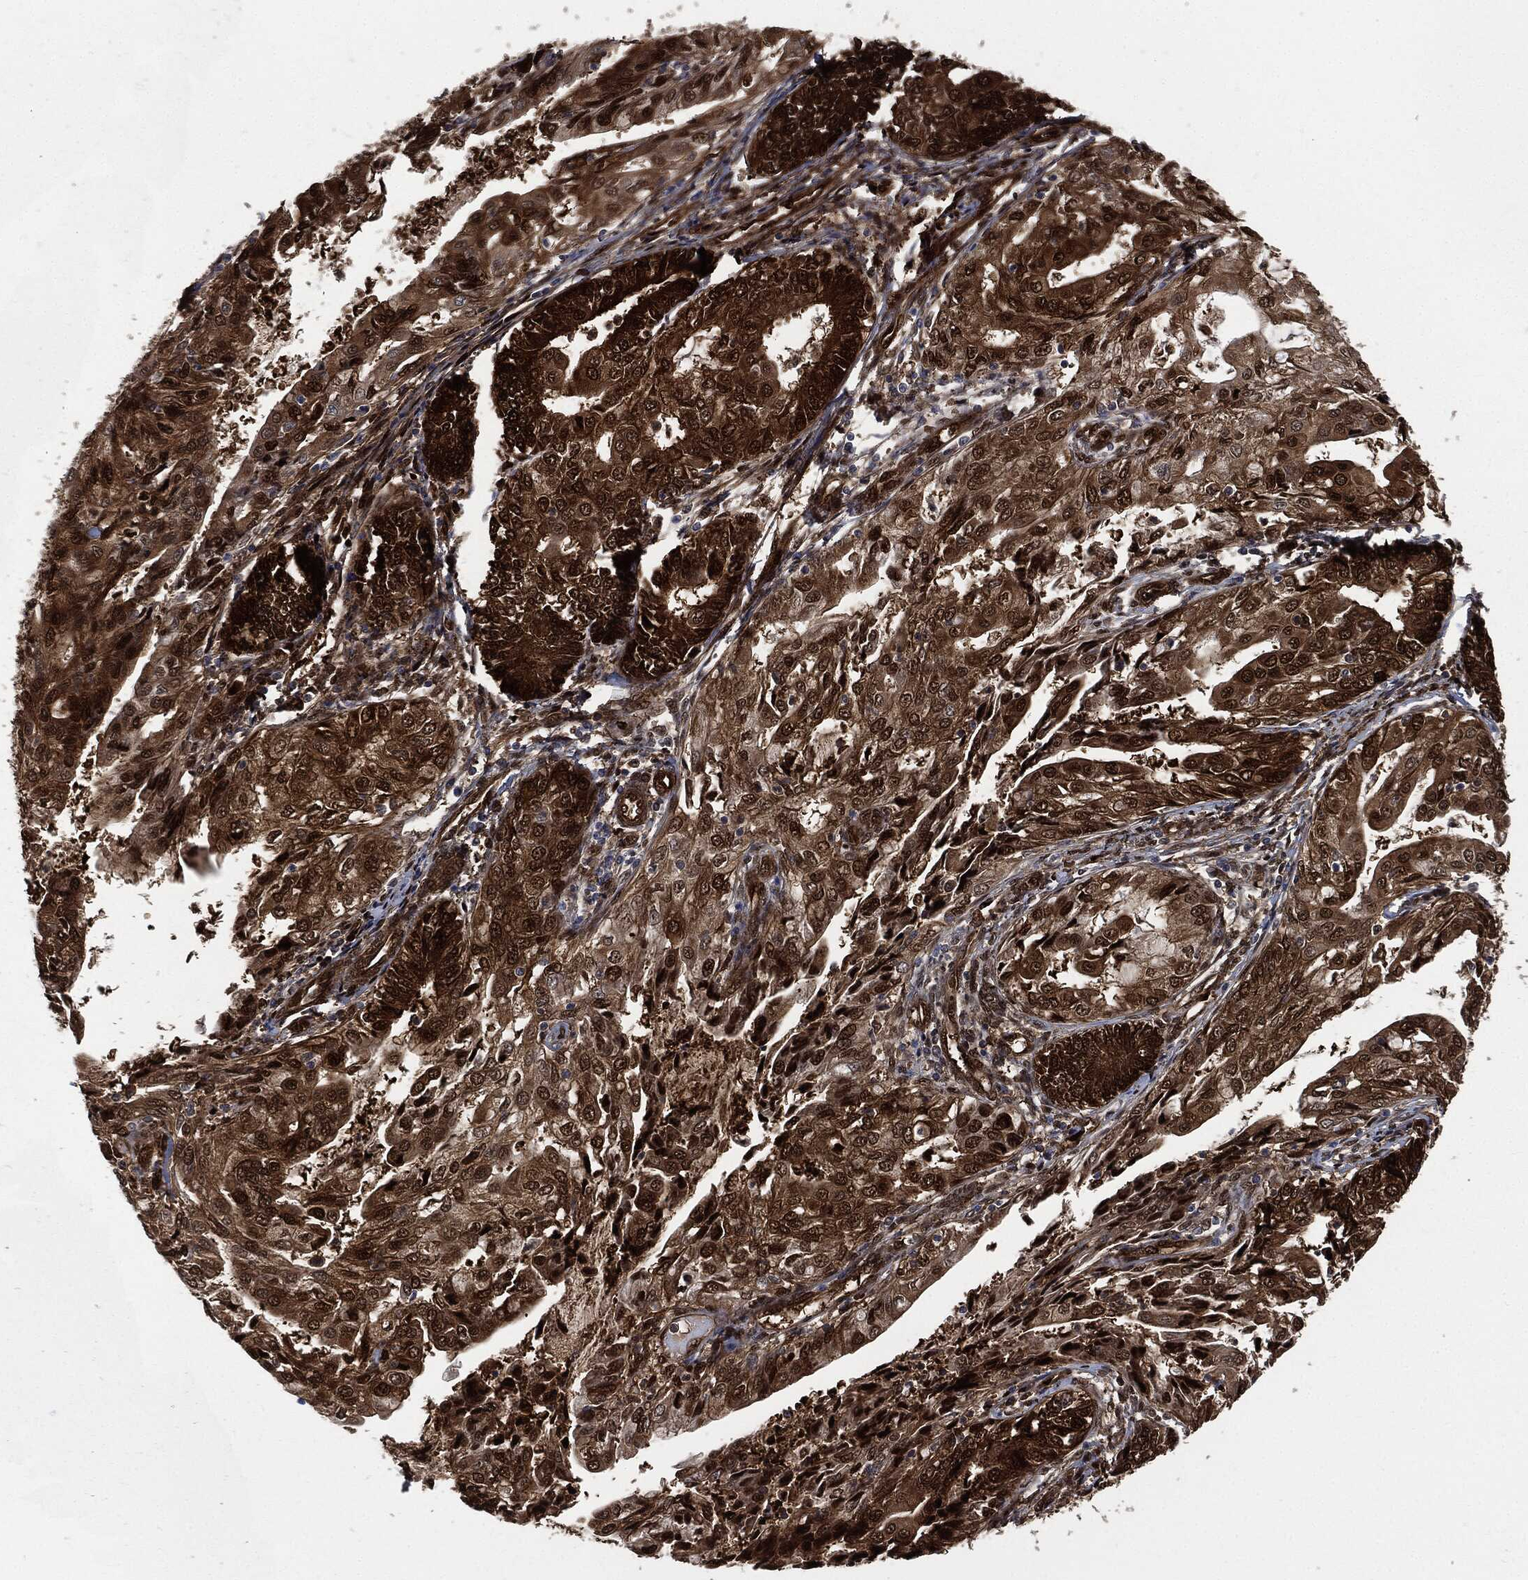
{"staining": {"intensity": "strong", "quantity": "25%-75%", "location": "cytoplasmic/membranous,nuclear"}, "tissue": "endometrial cancer", "cell_type": "Tumor cells", "image_type": "cancer", "snomed": [{"axis": "morphology", "description": "Adenocarcinoma, NOS"}, {"axis": "topography", "description": "Endometrium"}], "caption": "High-power microscopy captured an immunohistochemistry (IHC) image of endometrial cancer, revealing strong cytoplasmic/membranous and nuclear positivity in approximately 25%-75% of tumor cells.", "gene": "DCTN1", "patient": {"sex": "female", "age": 68}}